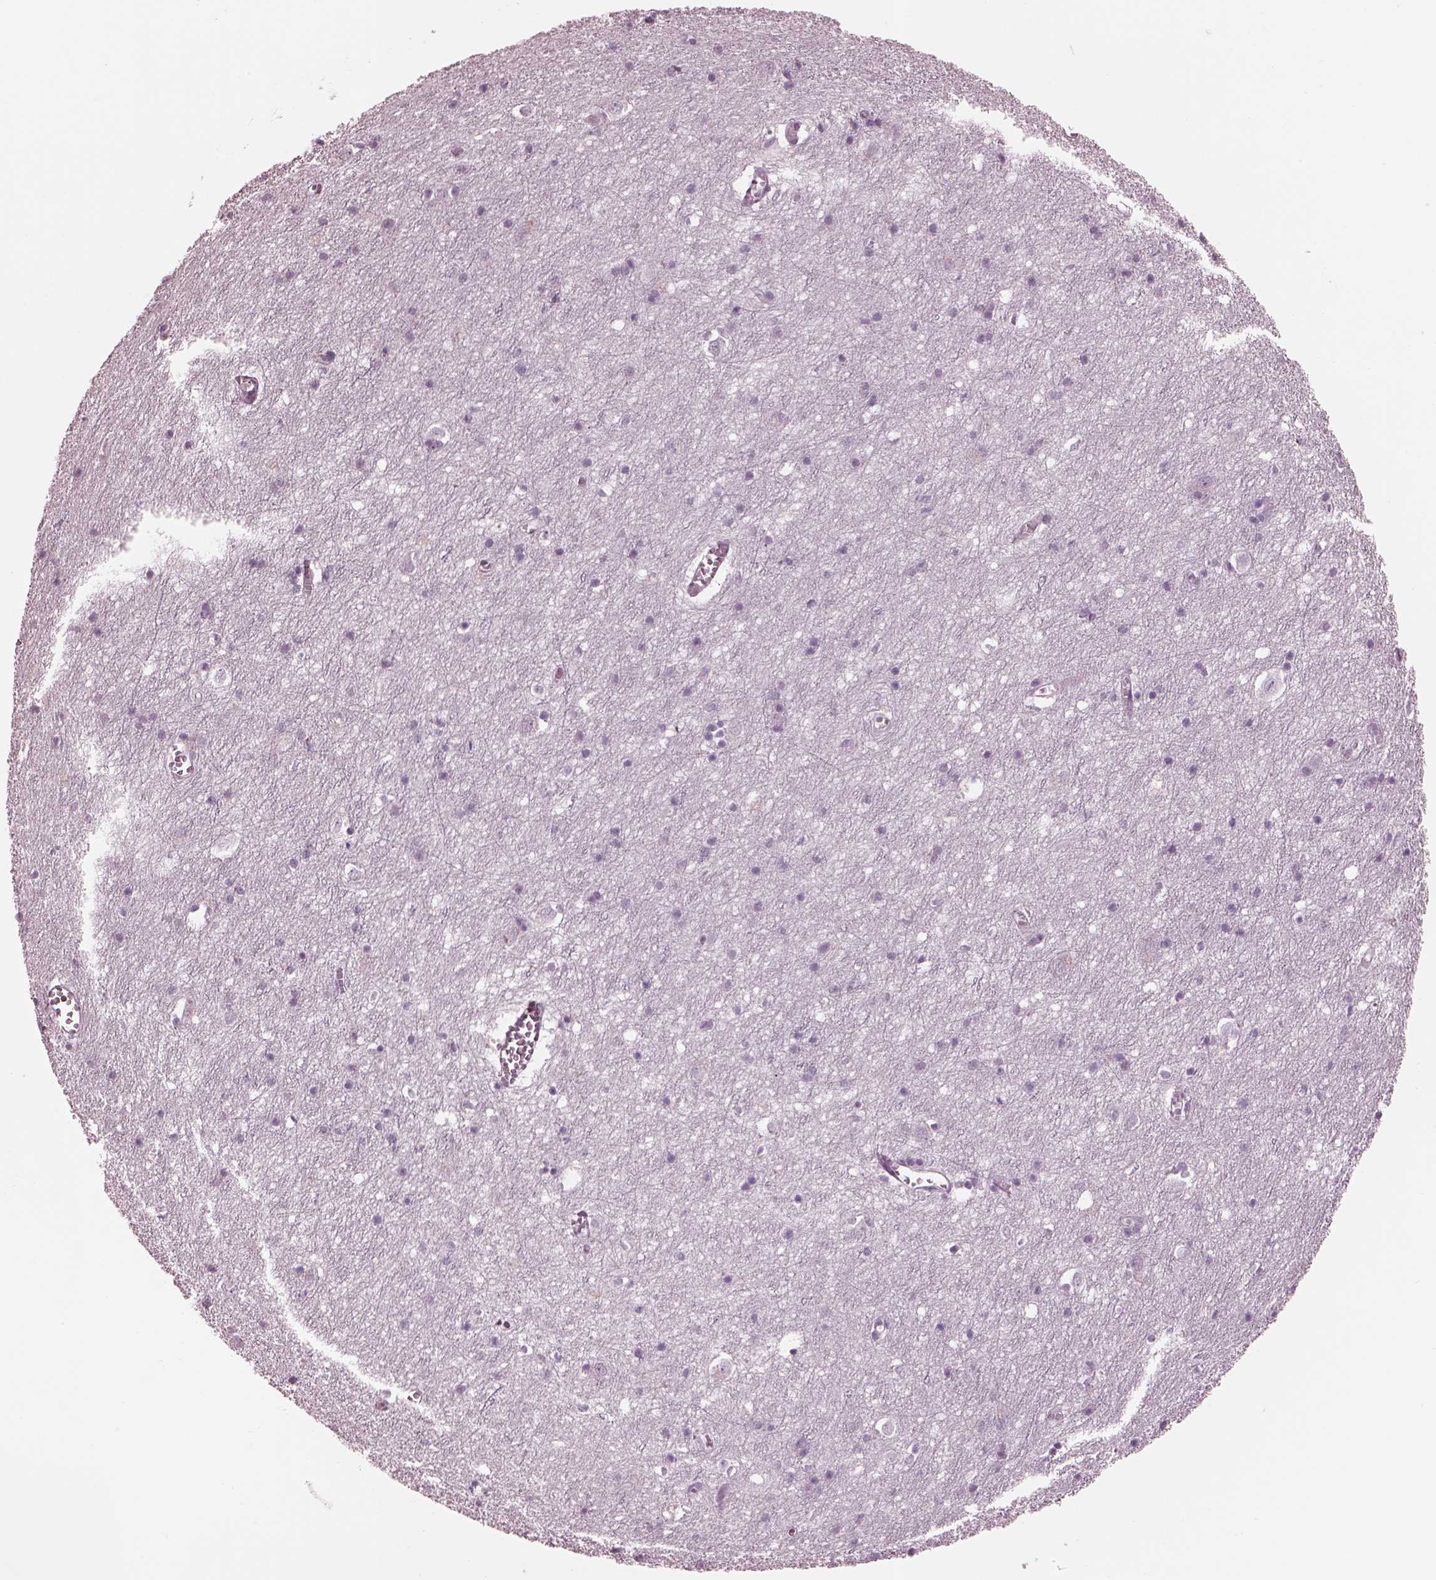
{"staining": {"intensity": "negative", "quantity": "none", "location": "none"}, "tissue": "cerebral cortex", "cell_type": "Endothelial cells", "image_type": "normal", "snomed": [{"axis": "morphology", "description": "Normal tissue, NOS"}, {"axis": "topography", "description": "Cerebral cortex"}], "caption": "High power microscopy histopathology image of an immunohistochemistry image of unremarkable cerebral cortex, revealing no significant positivity in endothelial cells. (DAB immunohistochemistry (IHC) visualized using brightfield microscopy, high magnification).", "gene": "GARIN4", "patient": {"sex": "male", "age": 70}}